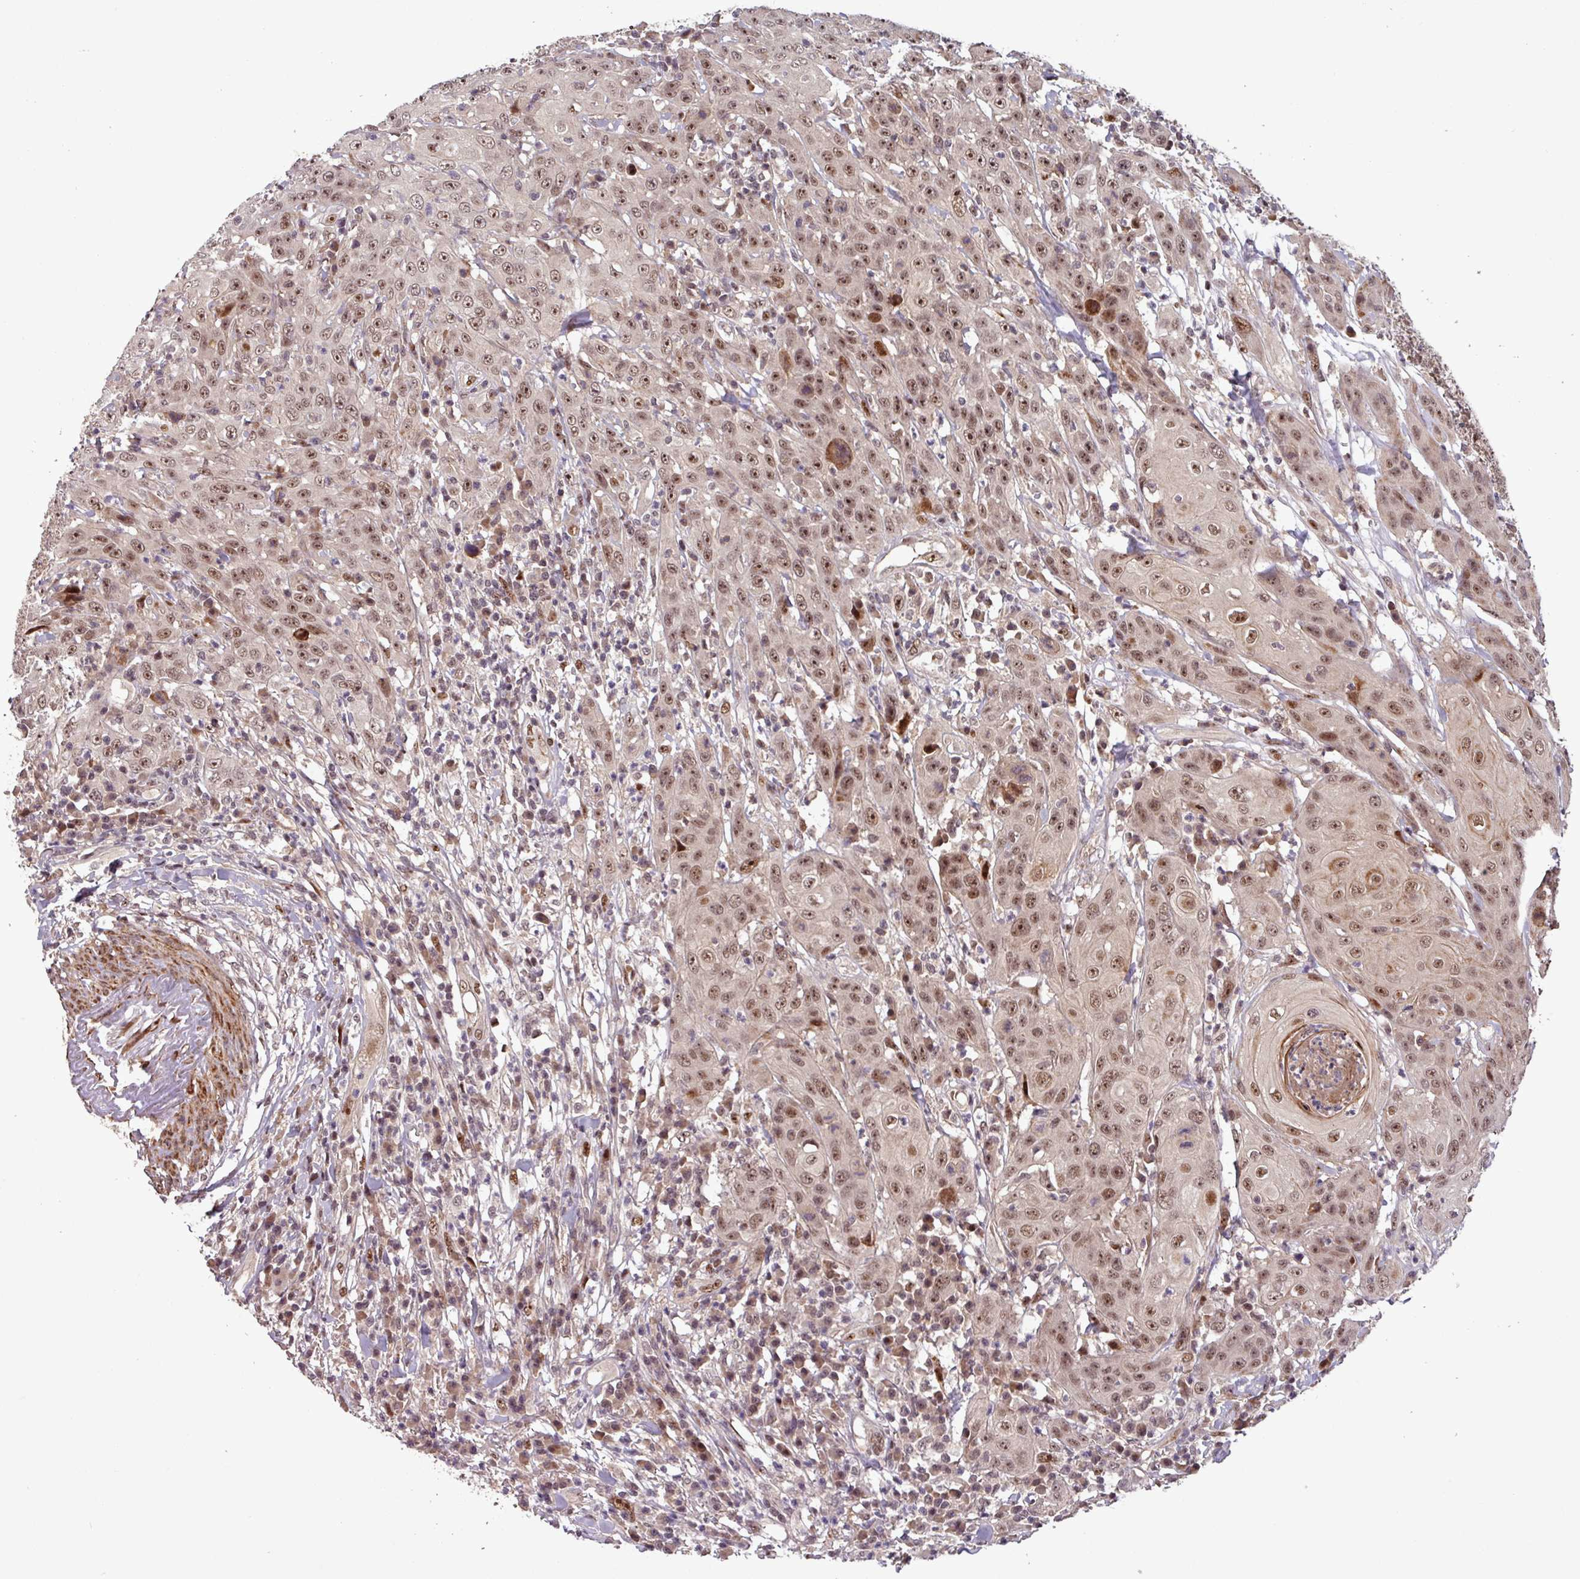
{"staining": {"intensity": "moderate", "quantity": ">75%", "location": "nuclear"}, "tissue": "head and neck cancer", "cell_type": "Tumor cells", "image_type": "cancer", "snomed": [{"axis": "morphology", "description": "Squamous cell carcinoma, NOS"}, {"axis": "topography", "description": "Skin"}, {"axis": "topography", "description": "Head-Neck"}], "caption": "Immunohistochemical staining of head and neck cancer exhibits medium levels of moderate nuclear protein expression in approximately >75% of tumor cells.", "gene": "SLC22A24", "patient": {"sex": "male", "age": 80}}